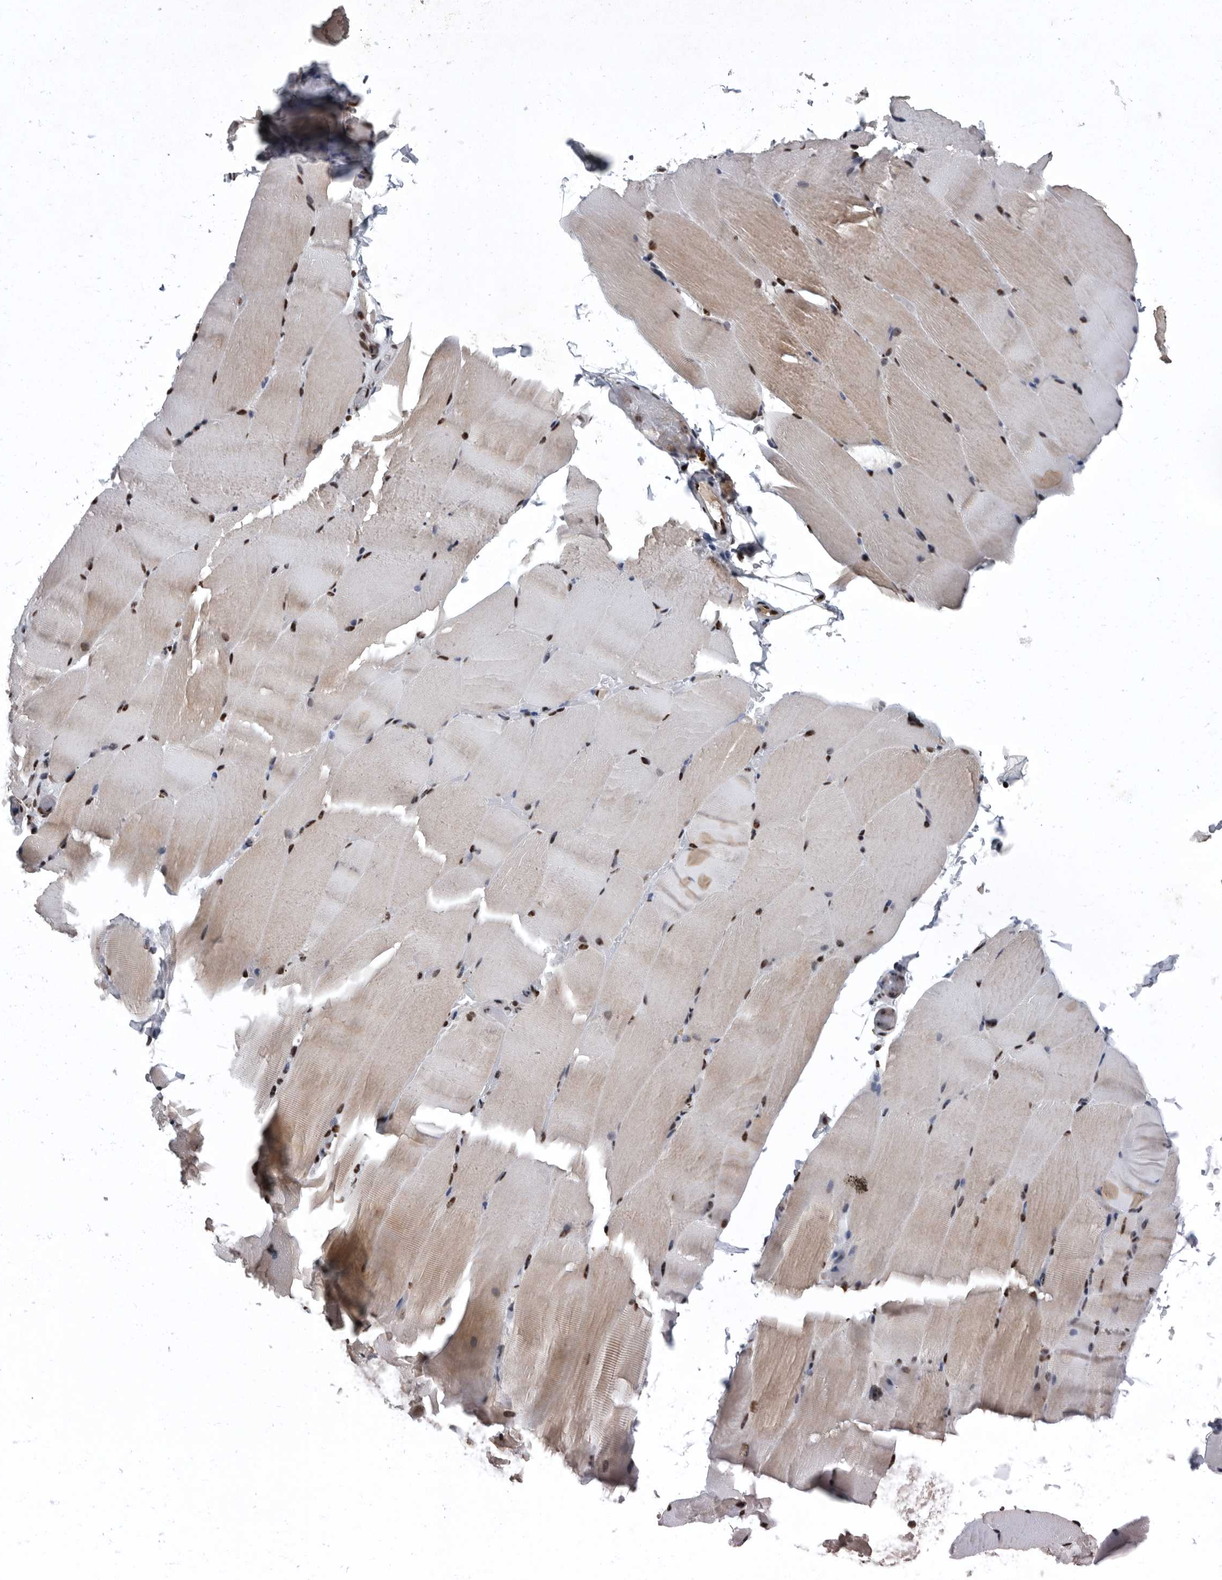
{"staining": {"intensity": "strong", "quantity": ">75%", "location": "nuclear"}, "tissue": "skeletal muscle", "cell_type": "Myocytes", "image_type": "normal", "snomed": [{"axis": "morphology", "description": "Normal tissue, NOS"}, {"axis": "topography", "description": "Skeletal muscle"}, {"axis": "topography", "description": "Parathyroid gland"}], "caption": "A histopathology image of skeletal muscle stained for a protein exhibits strong nuclear brown staining in myocytes.", "gene": "SENP7", "patient": {"sex": "female", "age": 37}}